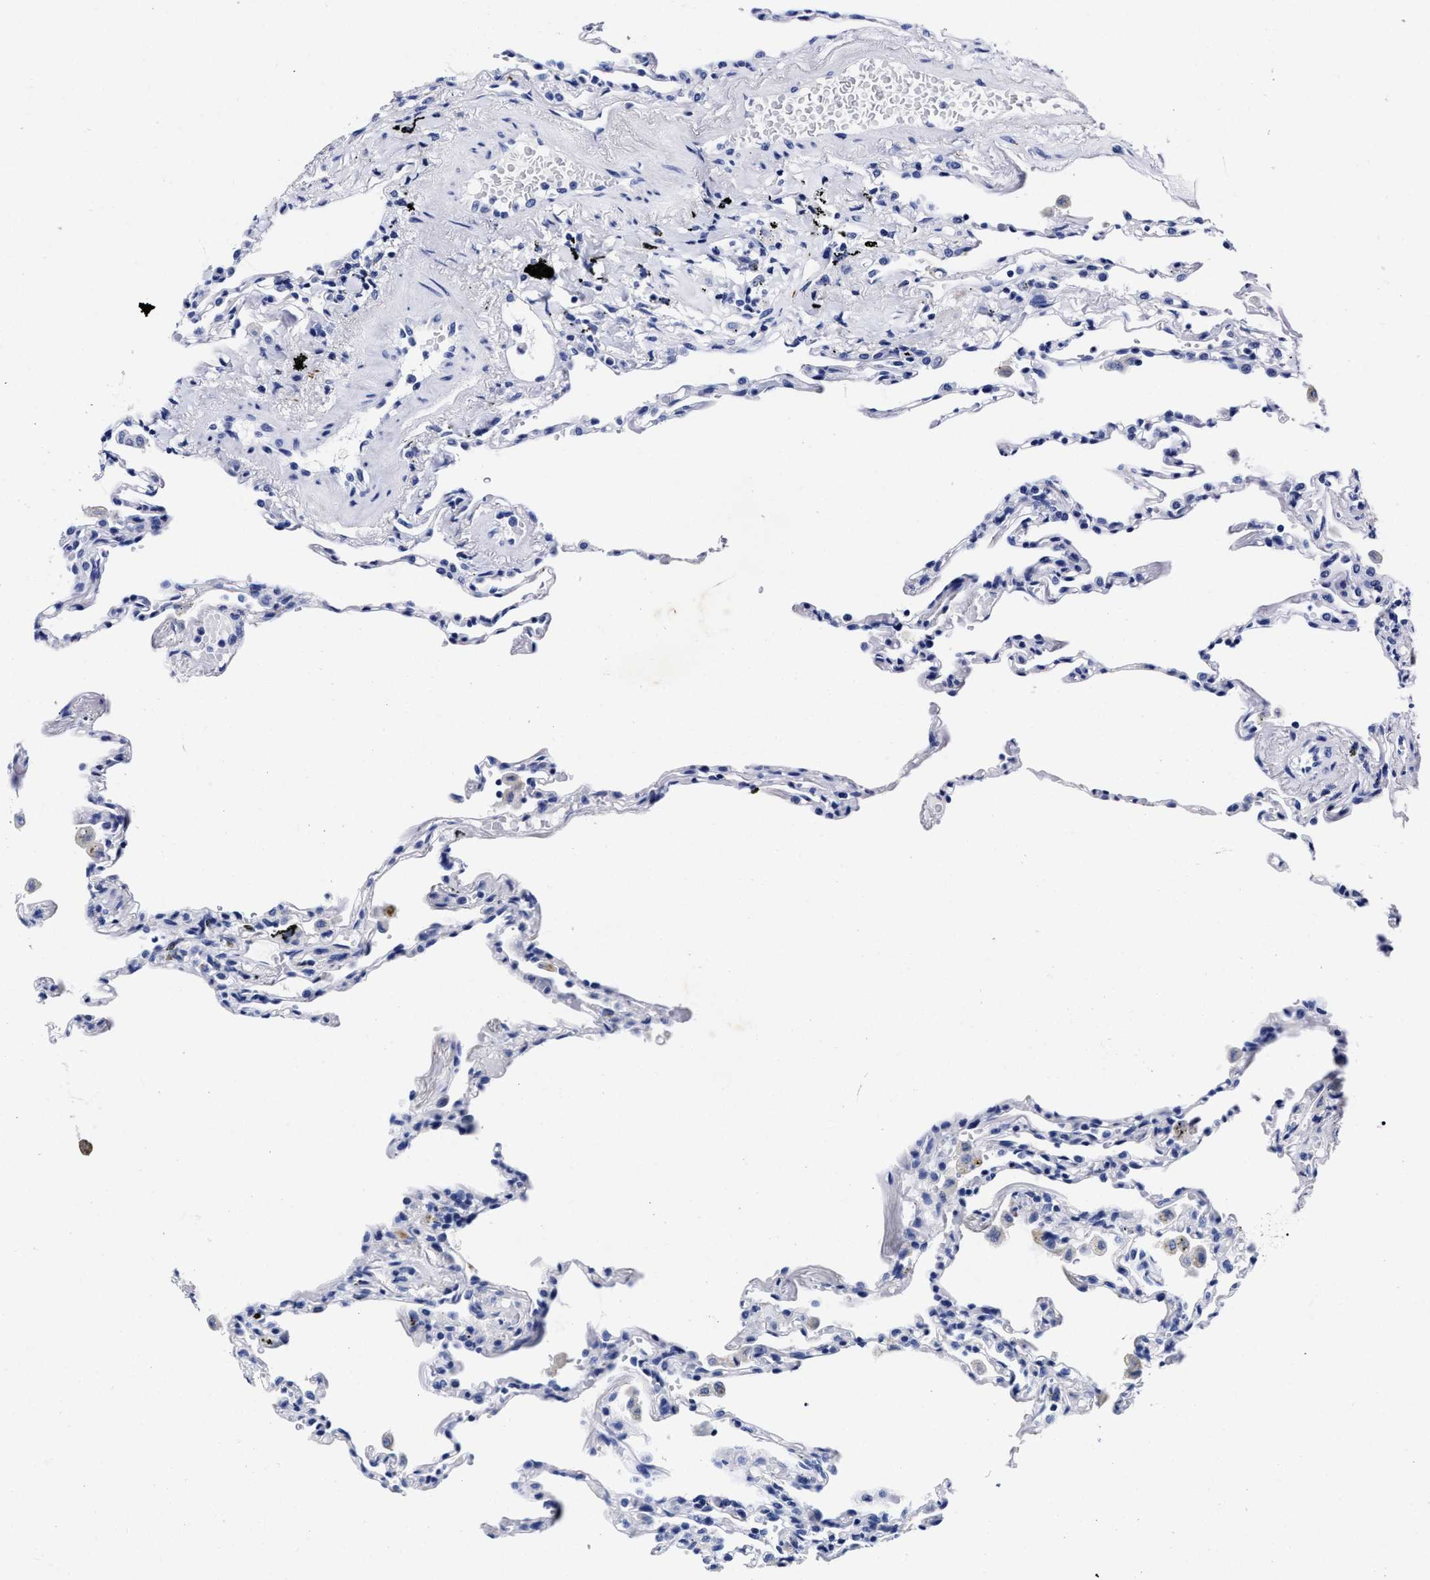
{"staining": {"intensity": "negative", "quantity": "none", "location": "none"}, "tissue": "lung", "cell_type": "Alveolar cells", "image_type": "normal", "snomed": [{"axis": "morphology", "description": "Normal tissue, NOS"}, {"axis": "topography", "description": "Lung"}], "caption": "High power microscopy image of an immunohistochemistry (IHC) micrograph of normal lung, revealing no significant staining in alveolar cells. Nuclei are stained in blue.", "gene": "LRRC8E", "patient": {"sex": "male", "age": 59}}